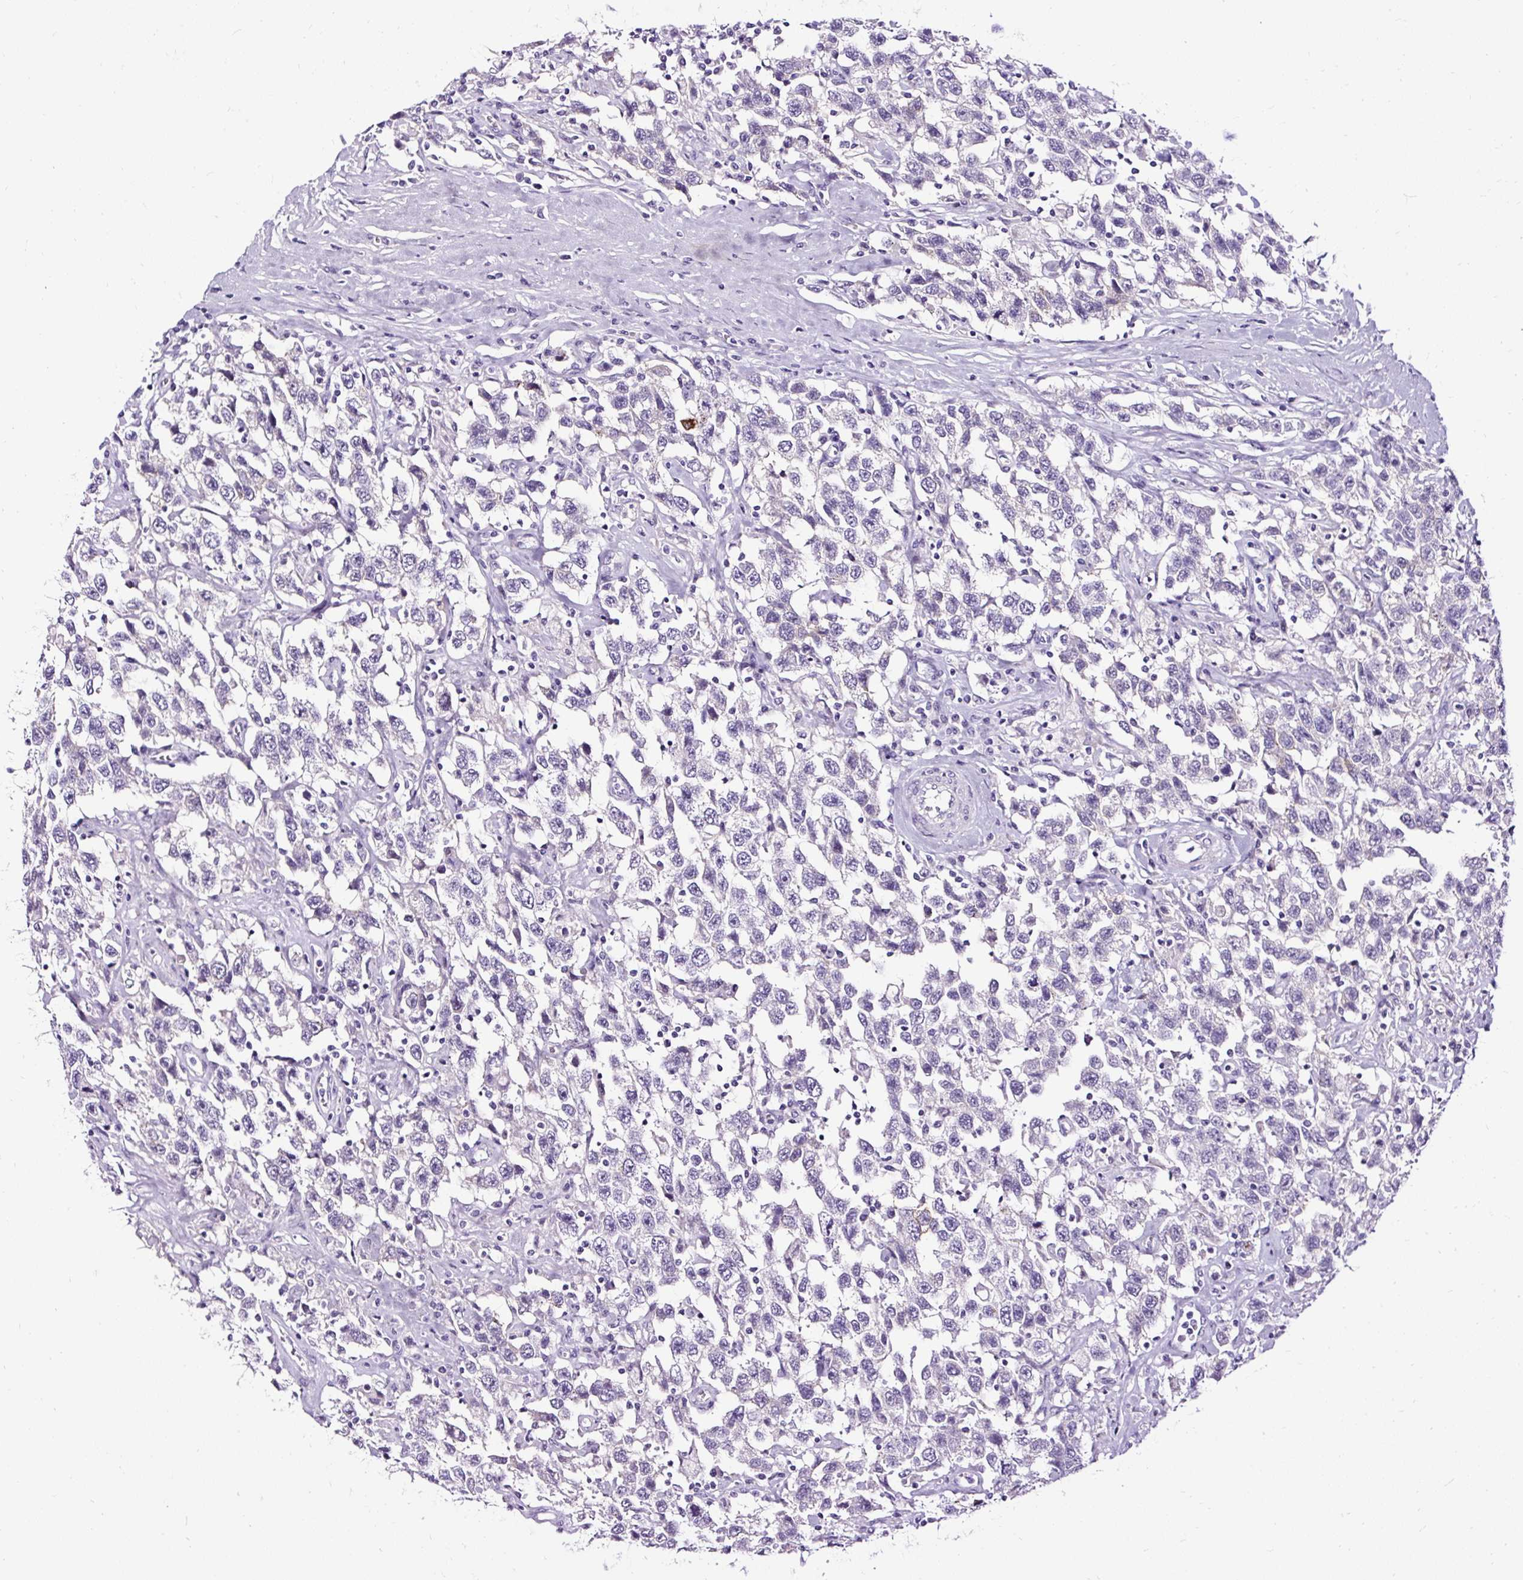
{"staining": {"intensity": "negative", "quantity": "none", "location": "none"}, "tissue": "testis cancer", "cell_type": "Tumor cells", "image_type": "cancer", "snomed": [{"axis": "morphology", "description": "Seminoma, NOS"}, {"axis": "topography", "description": "Testis"}], "caption": "Immunohistochemistry photomicrograph of seminoma (testis) stained for a protein (brown), which demonstrates no expression in tumor cells. (DAB (3,3'-diaminobenzidine) immunohistochemistry (IHC) with hematoxylin counter stain).", "gene": "SLC7A8", "patient": {"sex": "male", "age": 41}}